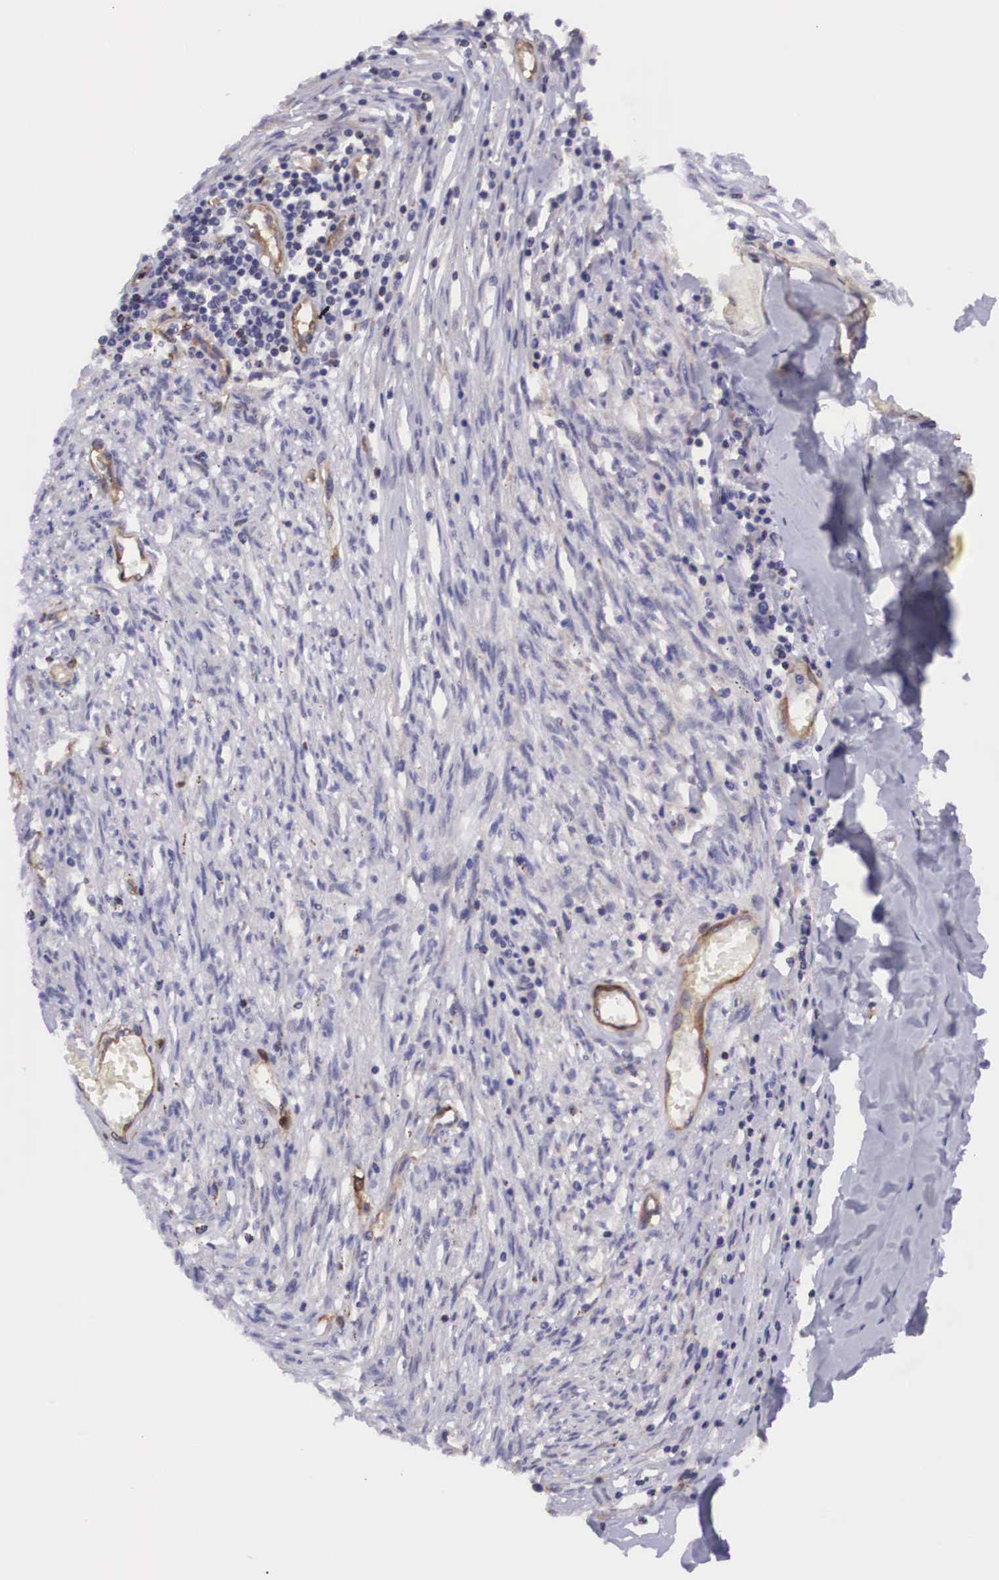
{"staining": {"intensity": "negative", "quantity": "none", "location": "none"}, "tissue": "adipose tissue", "cell_type": "Adipocytes", "image_type": "normal", "snomed": [{"axis": "morphology", "description": "Normal tissue, NOS"}, {"axis": "morphology", "description": "Sarcoma, NOS"}, {"axis": "topography", "description": "Skin"}, {"axis": "topography", "description": "Soft tissue"}], "caption": "A high-resolution photomicrograph shows immunohistochemistry staining of benign adipose tissue, which reveals no significant staining in adipocytes.", "gene": "BCAR1", "patient": {"sex": "female", "age": 51}}